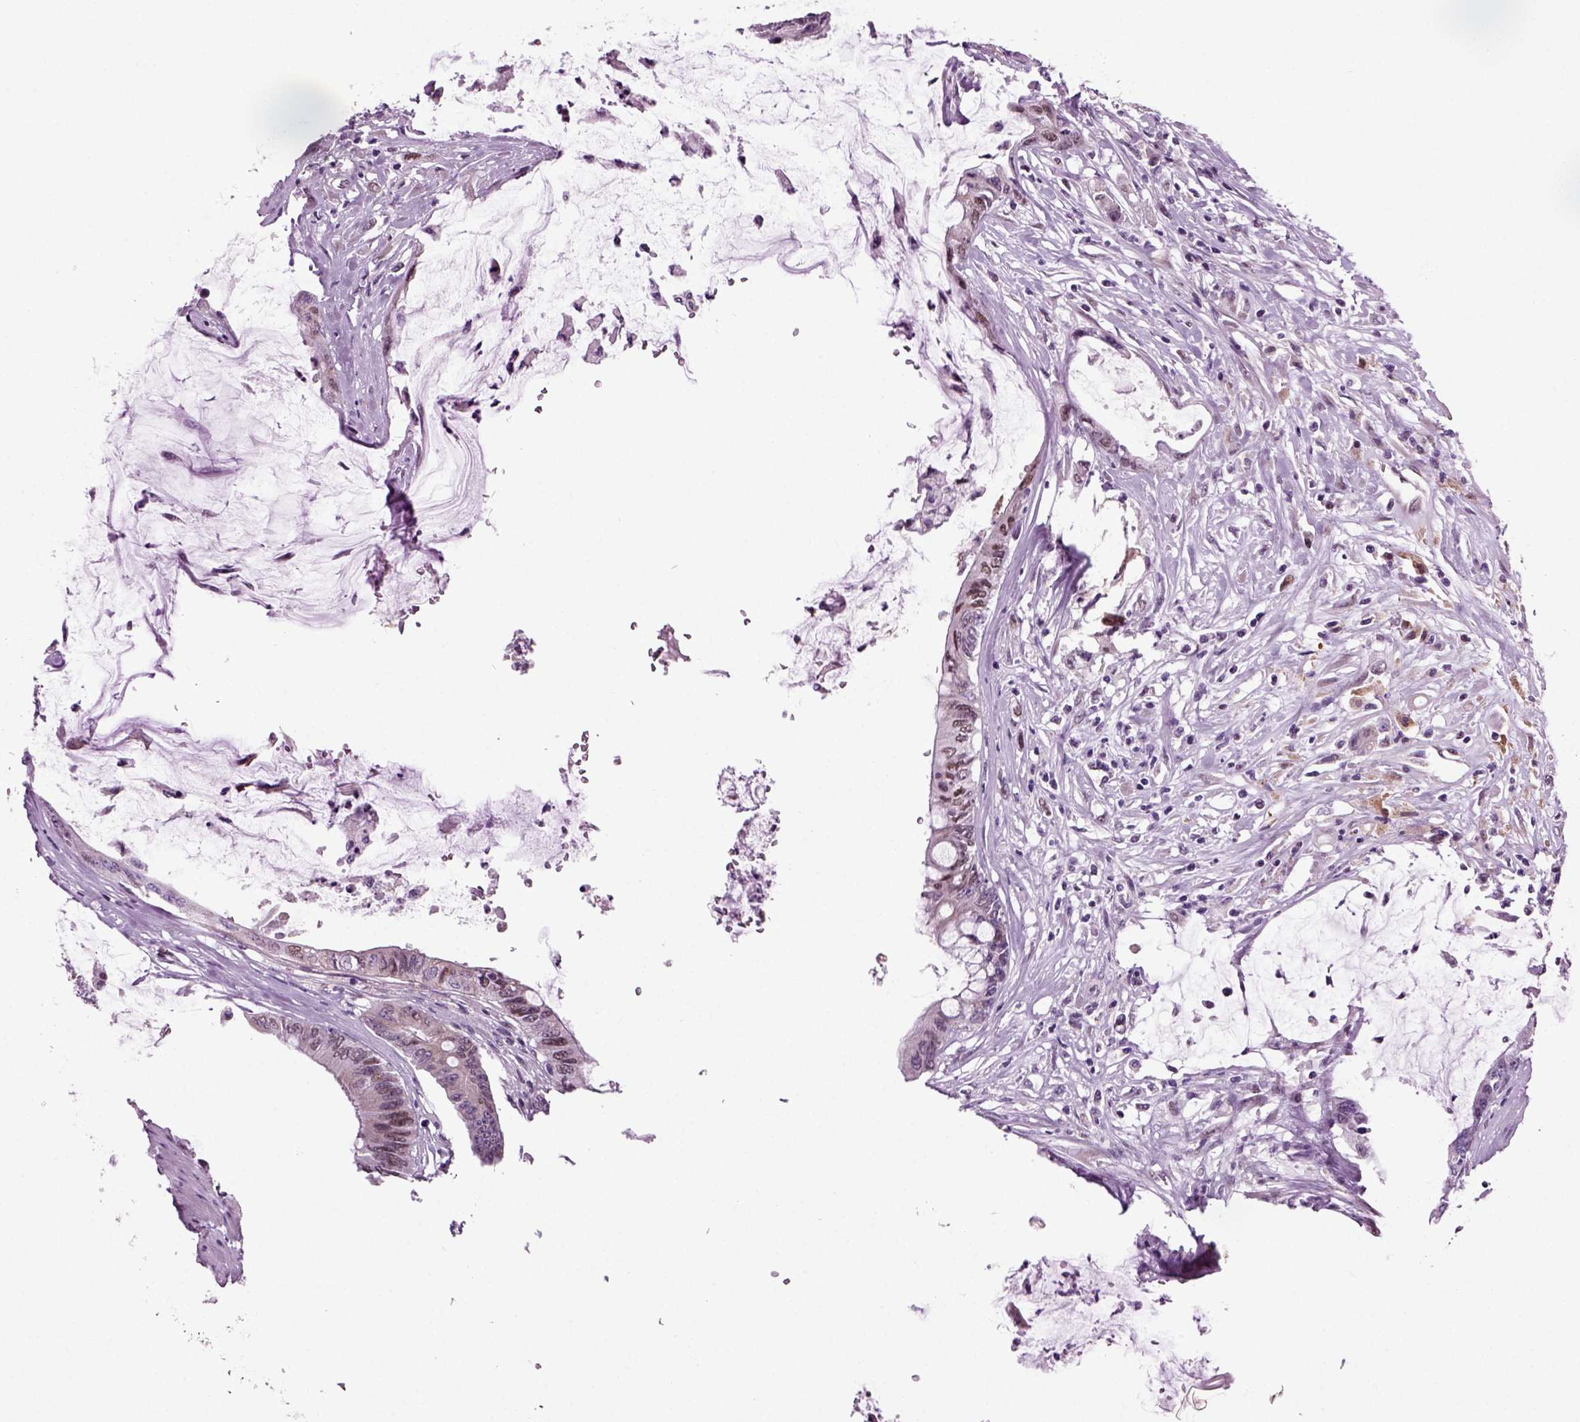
{"staining": {"intensity": "moderate", "quantity": "<25%", "location": "nuclear"}, "tissue": "colorectal cancer", "cell_type": "Tumor cells", "image_type": "cancer", "snomed": [{"axis": "morphology", "description": "Adenocarcinoma, NOS"}, {"axis": "topography", "description": "Rectum"}], "caption": "IHC (DAB) staining of human colorectal cancer displays moderate nuclear protein expression in approximately <25% of tumor cells.", "gene": "ARID3A", "patient": {"sex": "male", "age": 59}}